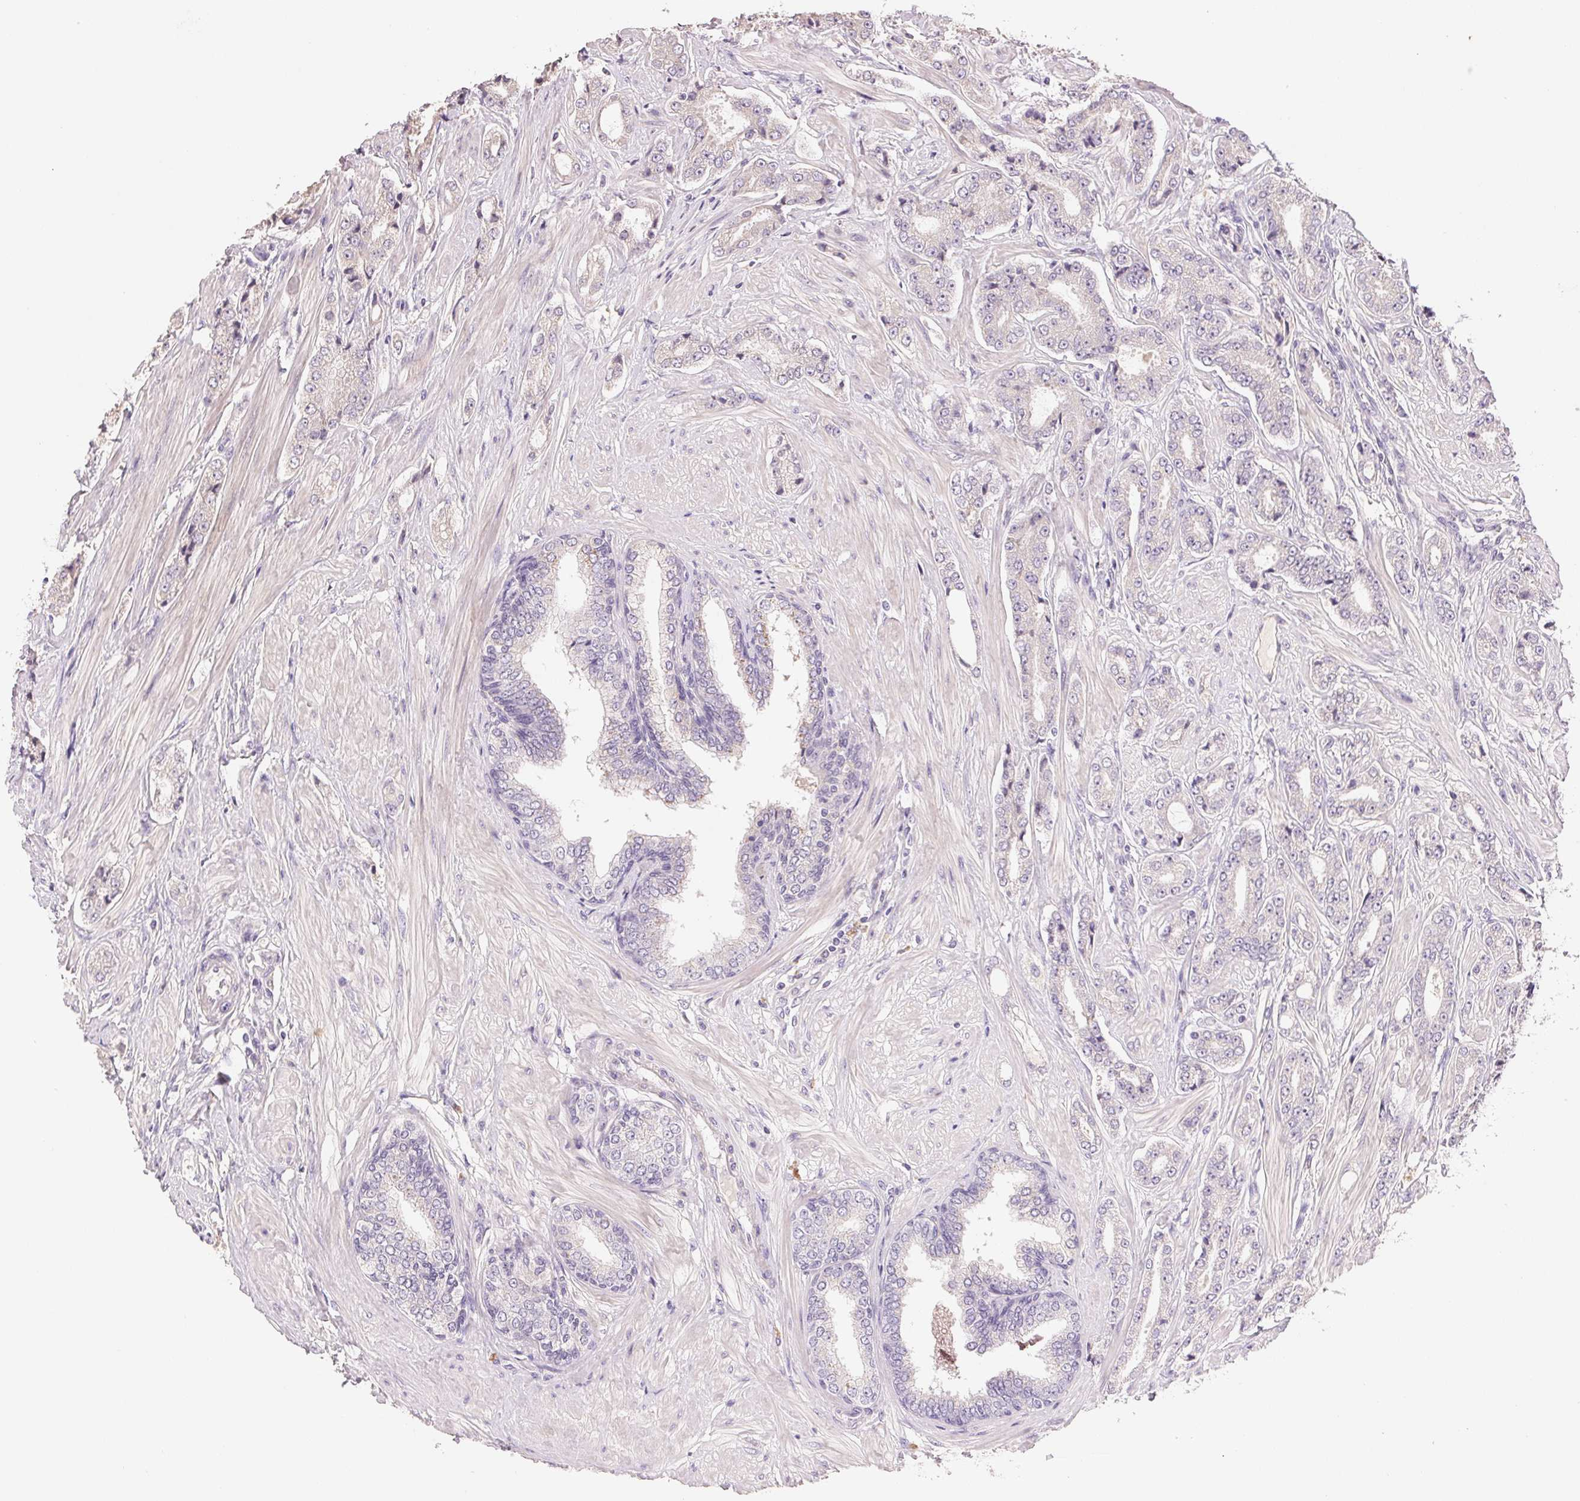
{"staining": {"intensity": "negative", "quantity": "none", "location": "none"}, "tissue": "prostate cancer", "cell_type": "Tumor cells", "image_type": "cancer", "snomed": [{"axis": "morphology", "description": "Adenocarcinoma, Low grade"}, {"axis": "topography", "description": "Prostate"}], "caption": "Prostate adenocarcinoma (low-grade) was stained to show a protein in brown. There is no significant expression in tumor cells.", "gene": "LYZL6", "patient": {"sex": "male", "age": 55}}